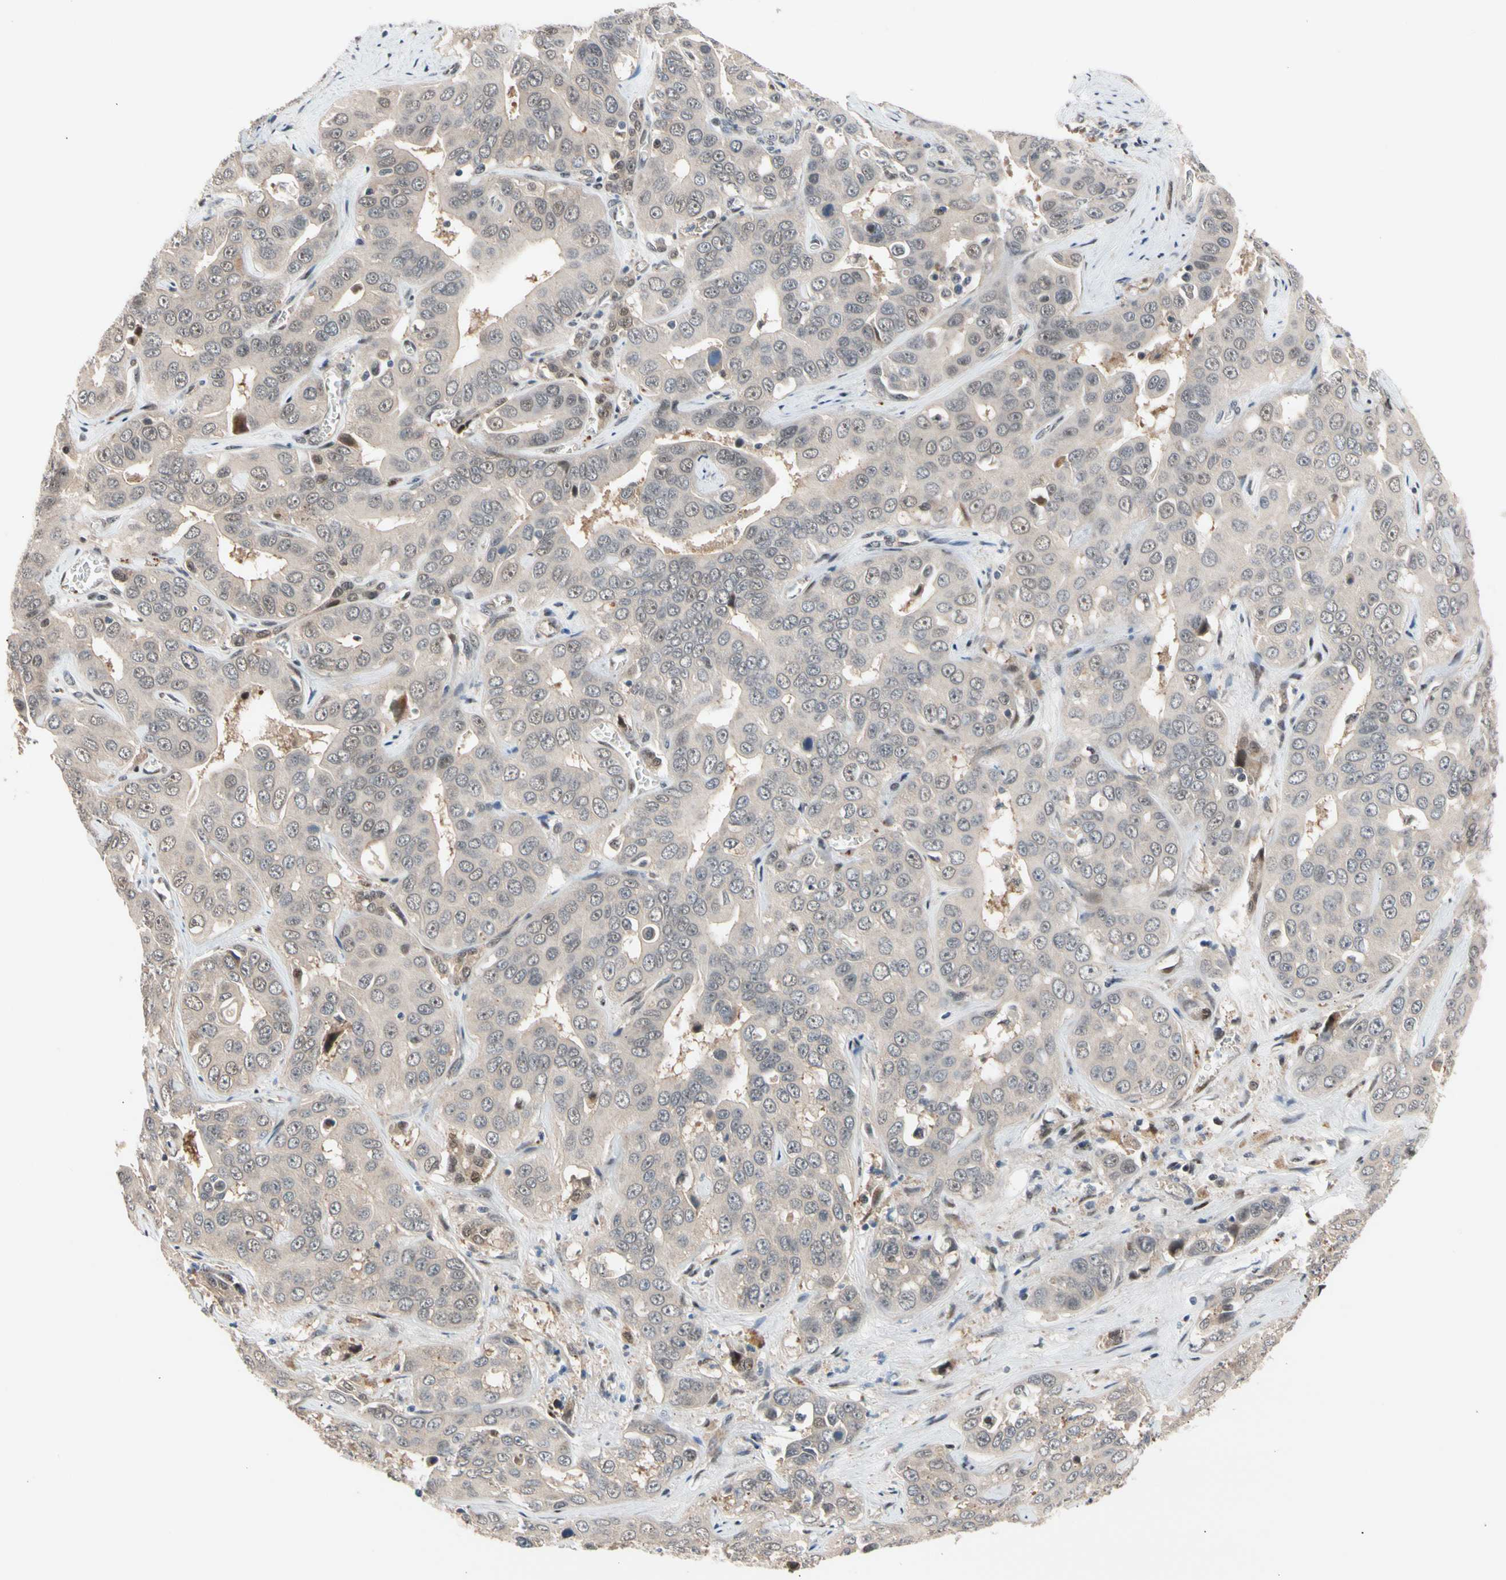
{"staining": {"intensity": "weak", "quantity": ">75%", "location": "cytoplasmic/membranous"}, "tissue": "liver cancer", "cell_type": "Tumor cells", "image_type": "cancer", "snomed": [{"axis": "morphology", "description": "Cholangiocarcinoma"}, {"axis": "topography", "description": "Liver"}], "caption": "There is low levels of weak cytoplasmic/membranous positivity in tumor cells of liver cholangiocarcinoma, as demonstrated by immunohistochemical staining (brown color).", "gene": "NGEF", "patient": {"sex": "female", "age": 52}}